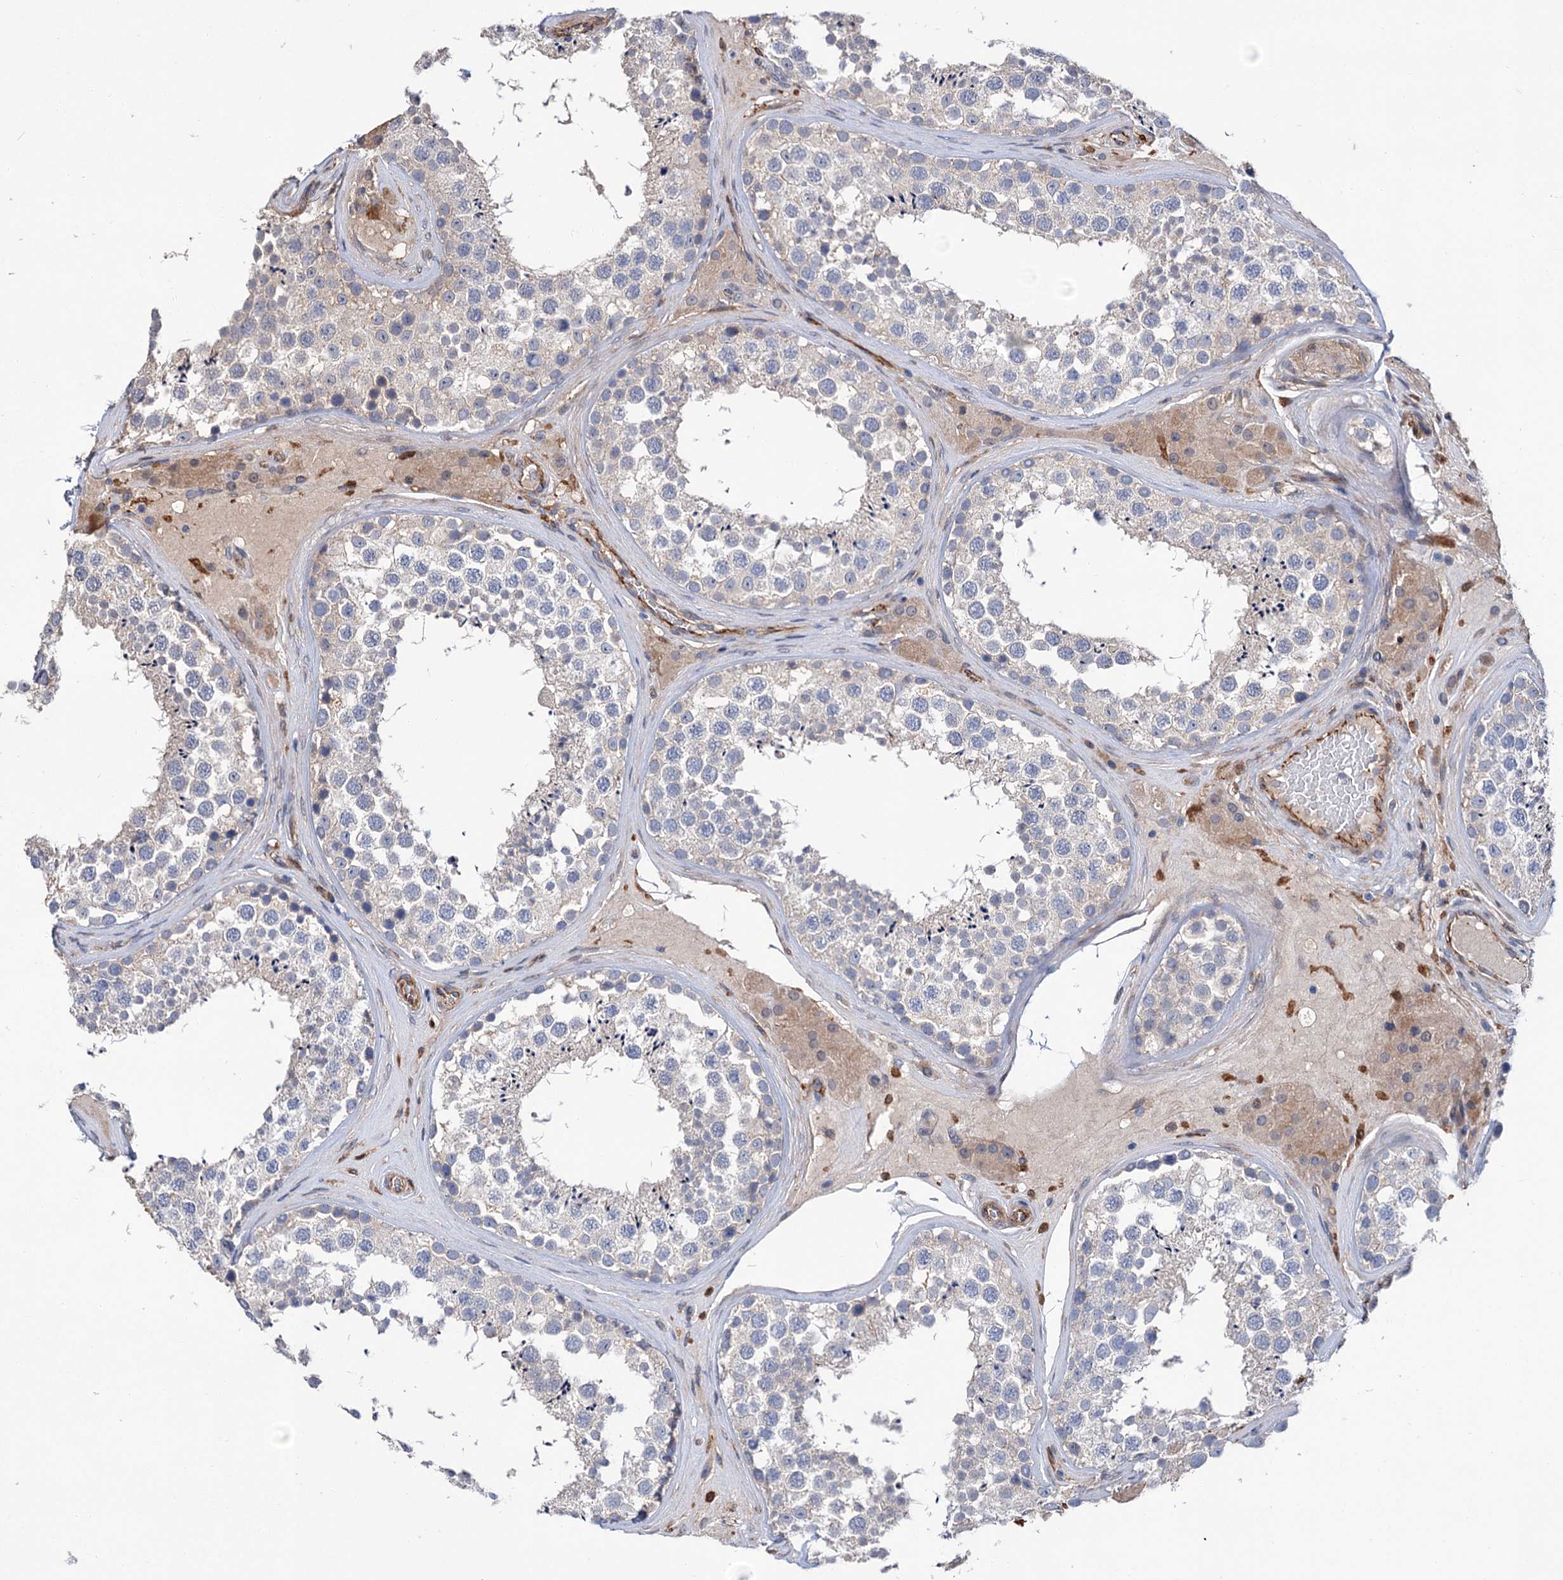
{"staining": {"intensity": "negative", "quantity": "none", "location": "none"}, "tissue": "testis", "cell_type": "Cells in seminiferous ducts", "image_type": "normal", "snomed": [{"axis": "morphology", "description": "Normal tissue, NOS"}, {"axis": "topography", "description": "Testis"}], "caption": "The photomicrograph shows no significant staining in cells in seminiferous ducts of testis. (Immunohistochemistry, brightfield microscopy, high magnification).", "gene": "TMTC3", "patient": {"sex": "male", "age": 46}}